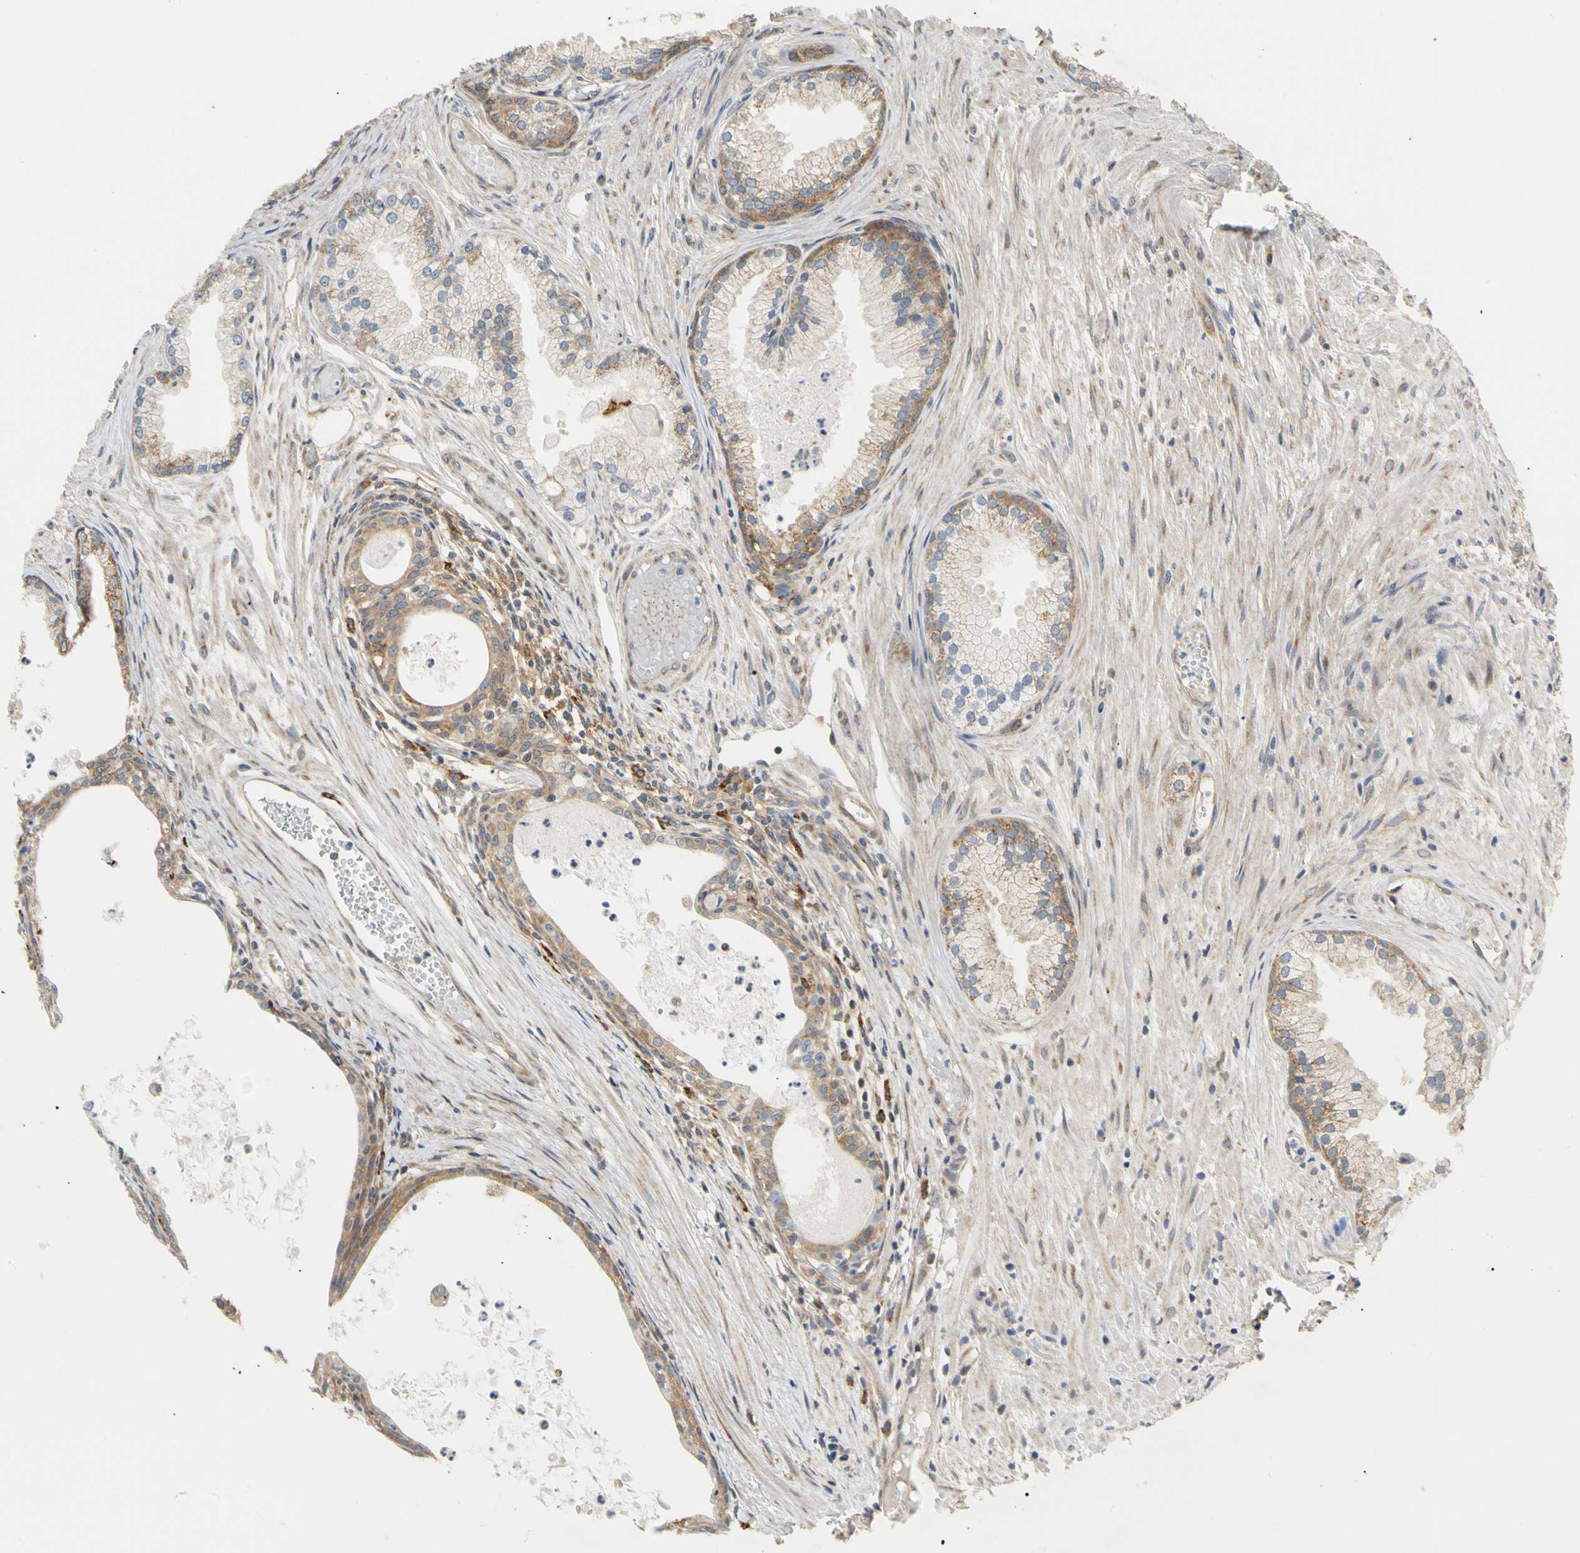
{"staining": {"intensity": "moderate", "quantity": "25%-75%", "location": "cytoplasmic/membranous"}, "tissue": "prostate cancer", "cell_type": "Tumor cells", "image_type": "cancer", "snomed": [{"axis": "morphology", "description": "Adenocarcinoma, Low grade"}, {"axis": "topography", "description": "Prostate"}], "caption": "Immunohistochemistry (IHC) histopathology image of prostate cancer (adenocarcinoma (low-grade)) stained for a protein (brown), which shows medium levels of moderate cytoplasmic/membranous staining in approximately 25%-75% of tumor cells.", "gene": "ANKHD1", "patient": {"sex": "male", "age": 72}}